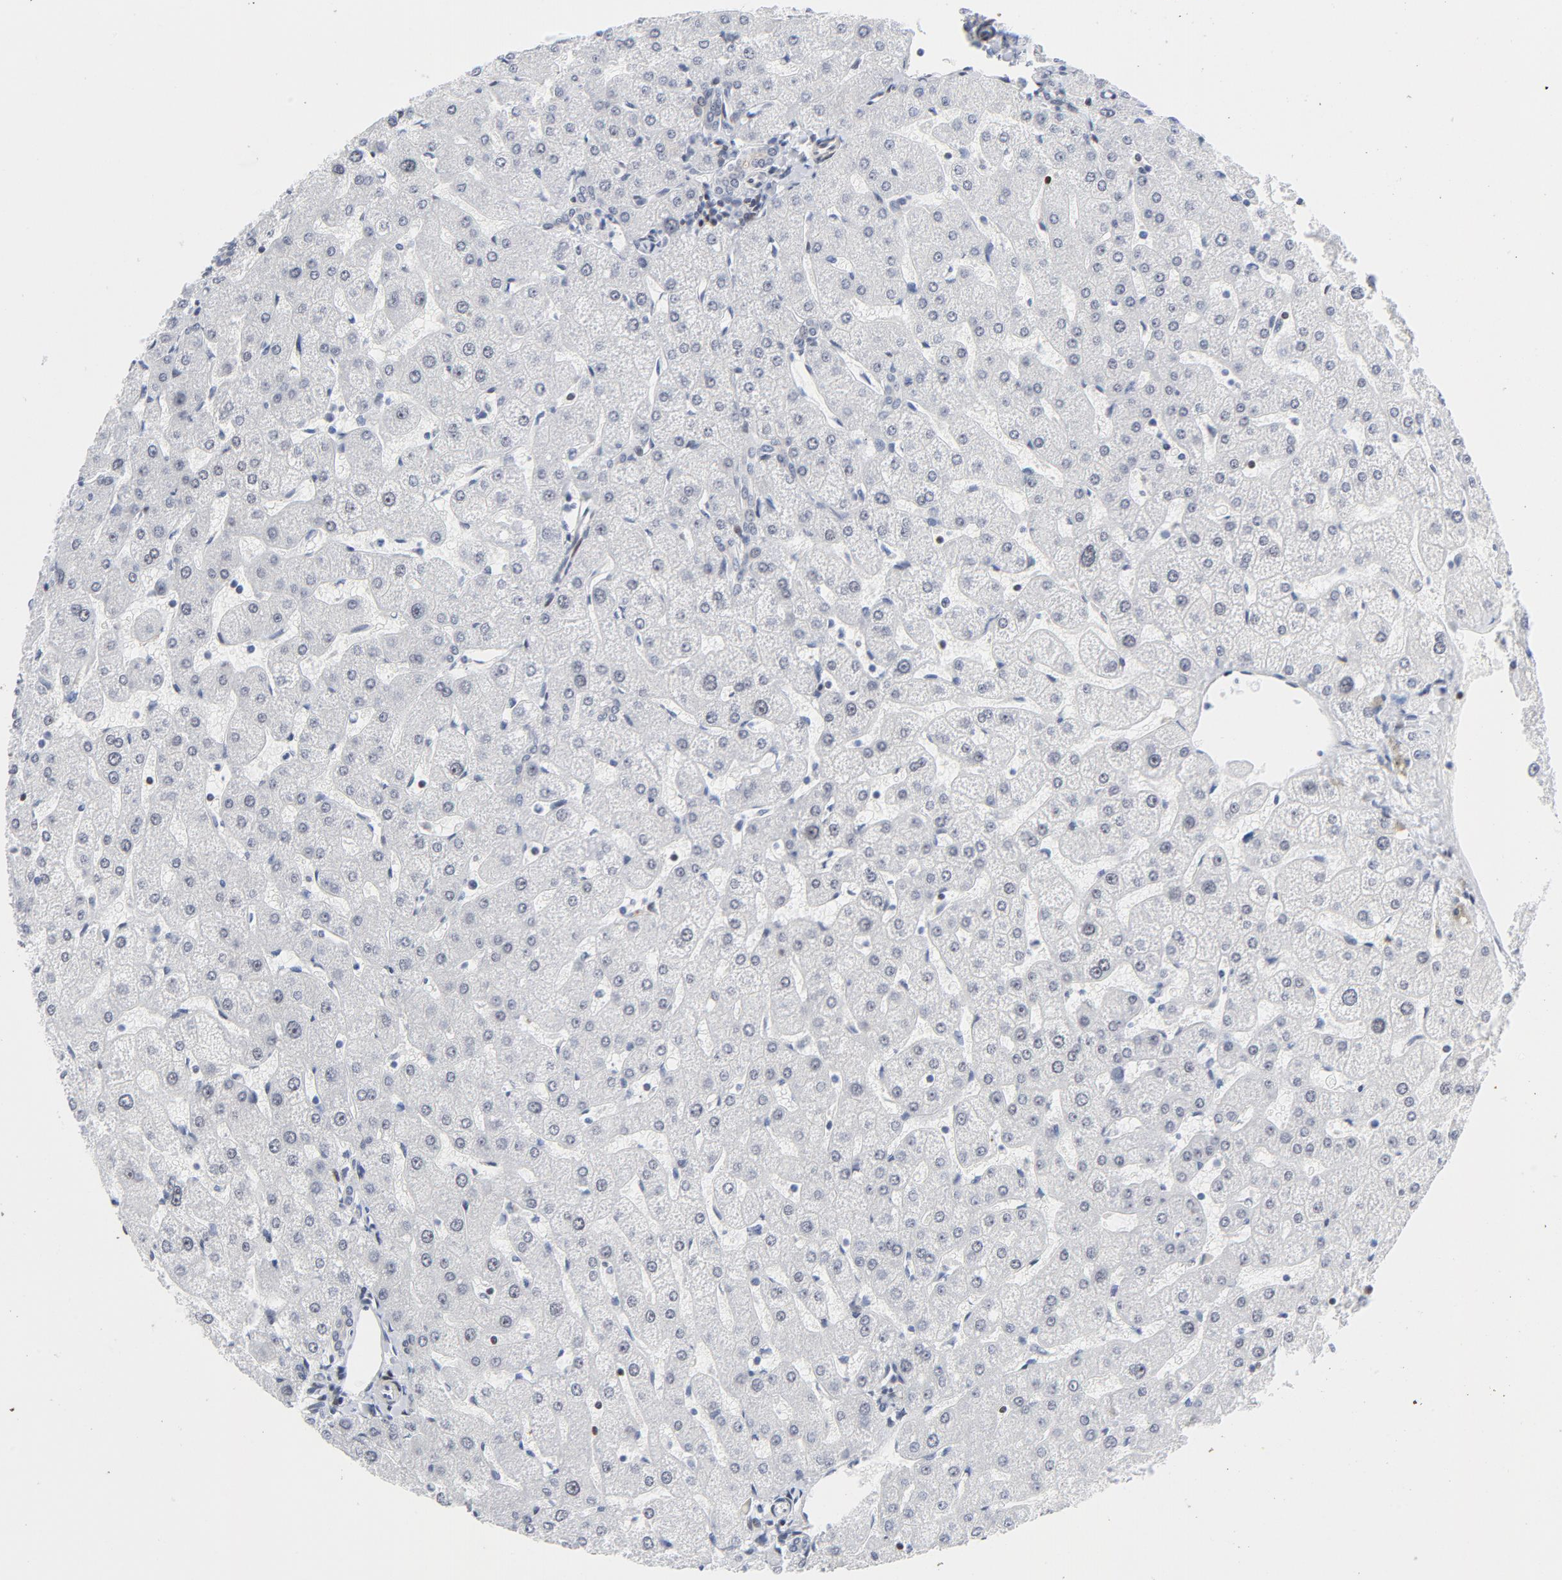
{"staining": {"intensity": "negative", "quantity": "none", "location": "none"}, "tissue": "liver", "cell_type": "Cholangiocytes", "image_type": "normal", "snomed": [{"axis": "morphology", "description": "Normal tissue, NOS"}, {"axis": "topography", "description": "Liver"}], "caption": "Immunohistochemistry (IHC) micrograph of normal human liver stained for a protein (brown), which displays no expression in cholangiocytes. Nuclei are stained in blue.", "gene": "NFIC", "patient": {"sex": "male", "age": 67}}